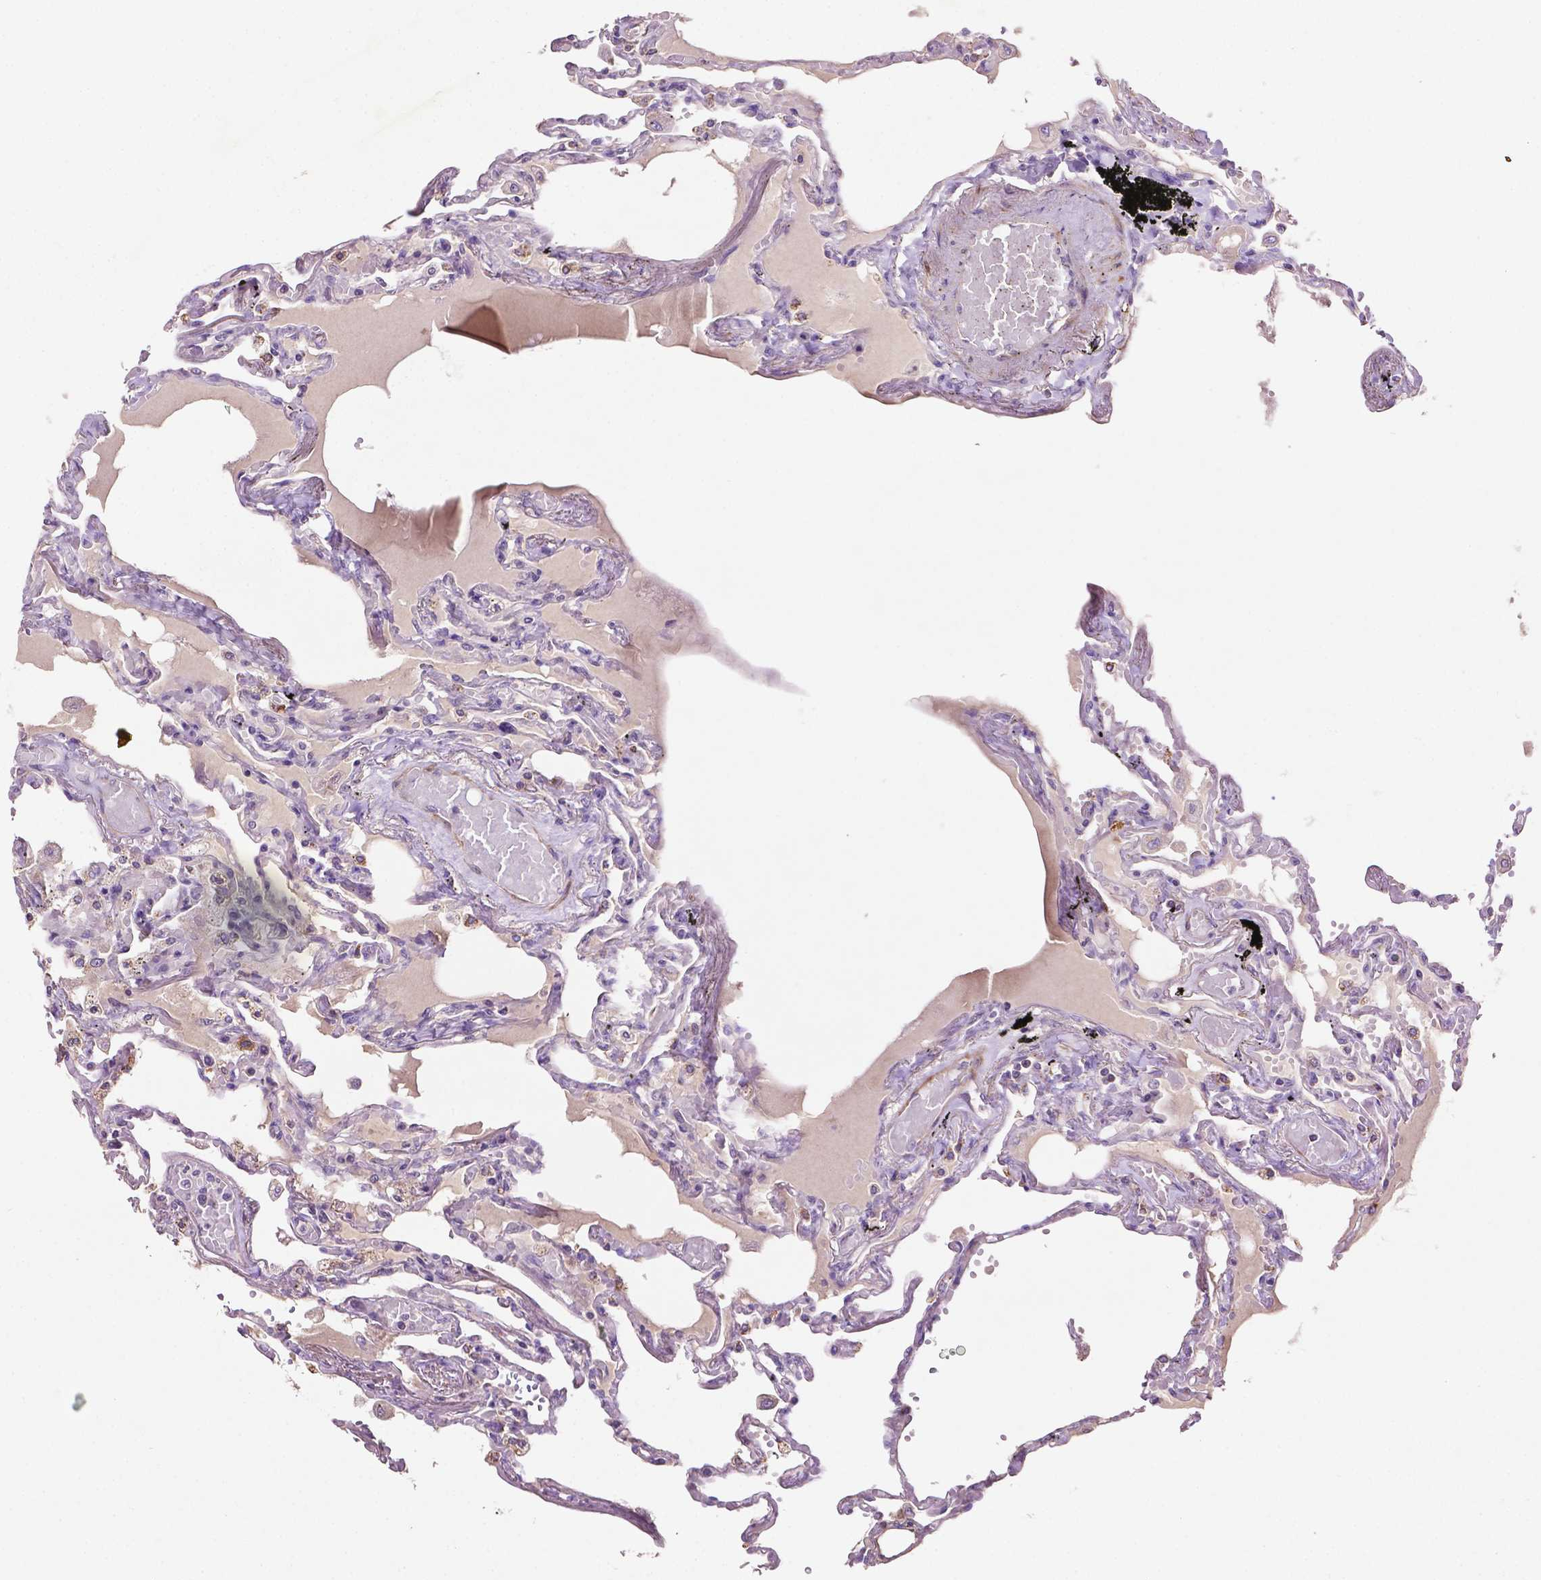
{"staining": {"intensity": "weak", "quantity": "<25%", "location": "cytoplasmic/membranous"}, "tissue": "lung", "cell_type": "Alveolar cells", "image_type": "normal", "snomed": [{"axis": "morphology", "description": "Normal tissue, NOS"}, {"axis": "morphology", "description": "Adenocarcinoma, NOS"}, {"axis": "topography", "description": "Cartilage tissue"}, {"axis": "topography", "description": "Lung"}], "caption": "This is a micrograph of IHC staining of benign lung, which shows no positivity in alveolar cells.", "gene": "LRR1", "patient": {"sex": "female", "age": 67}}